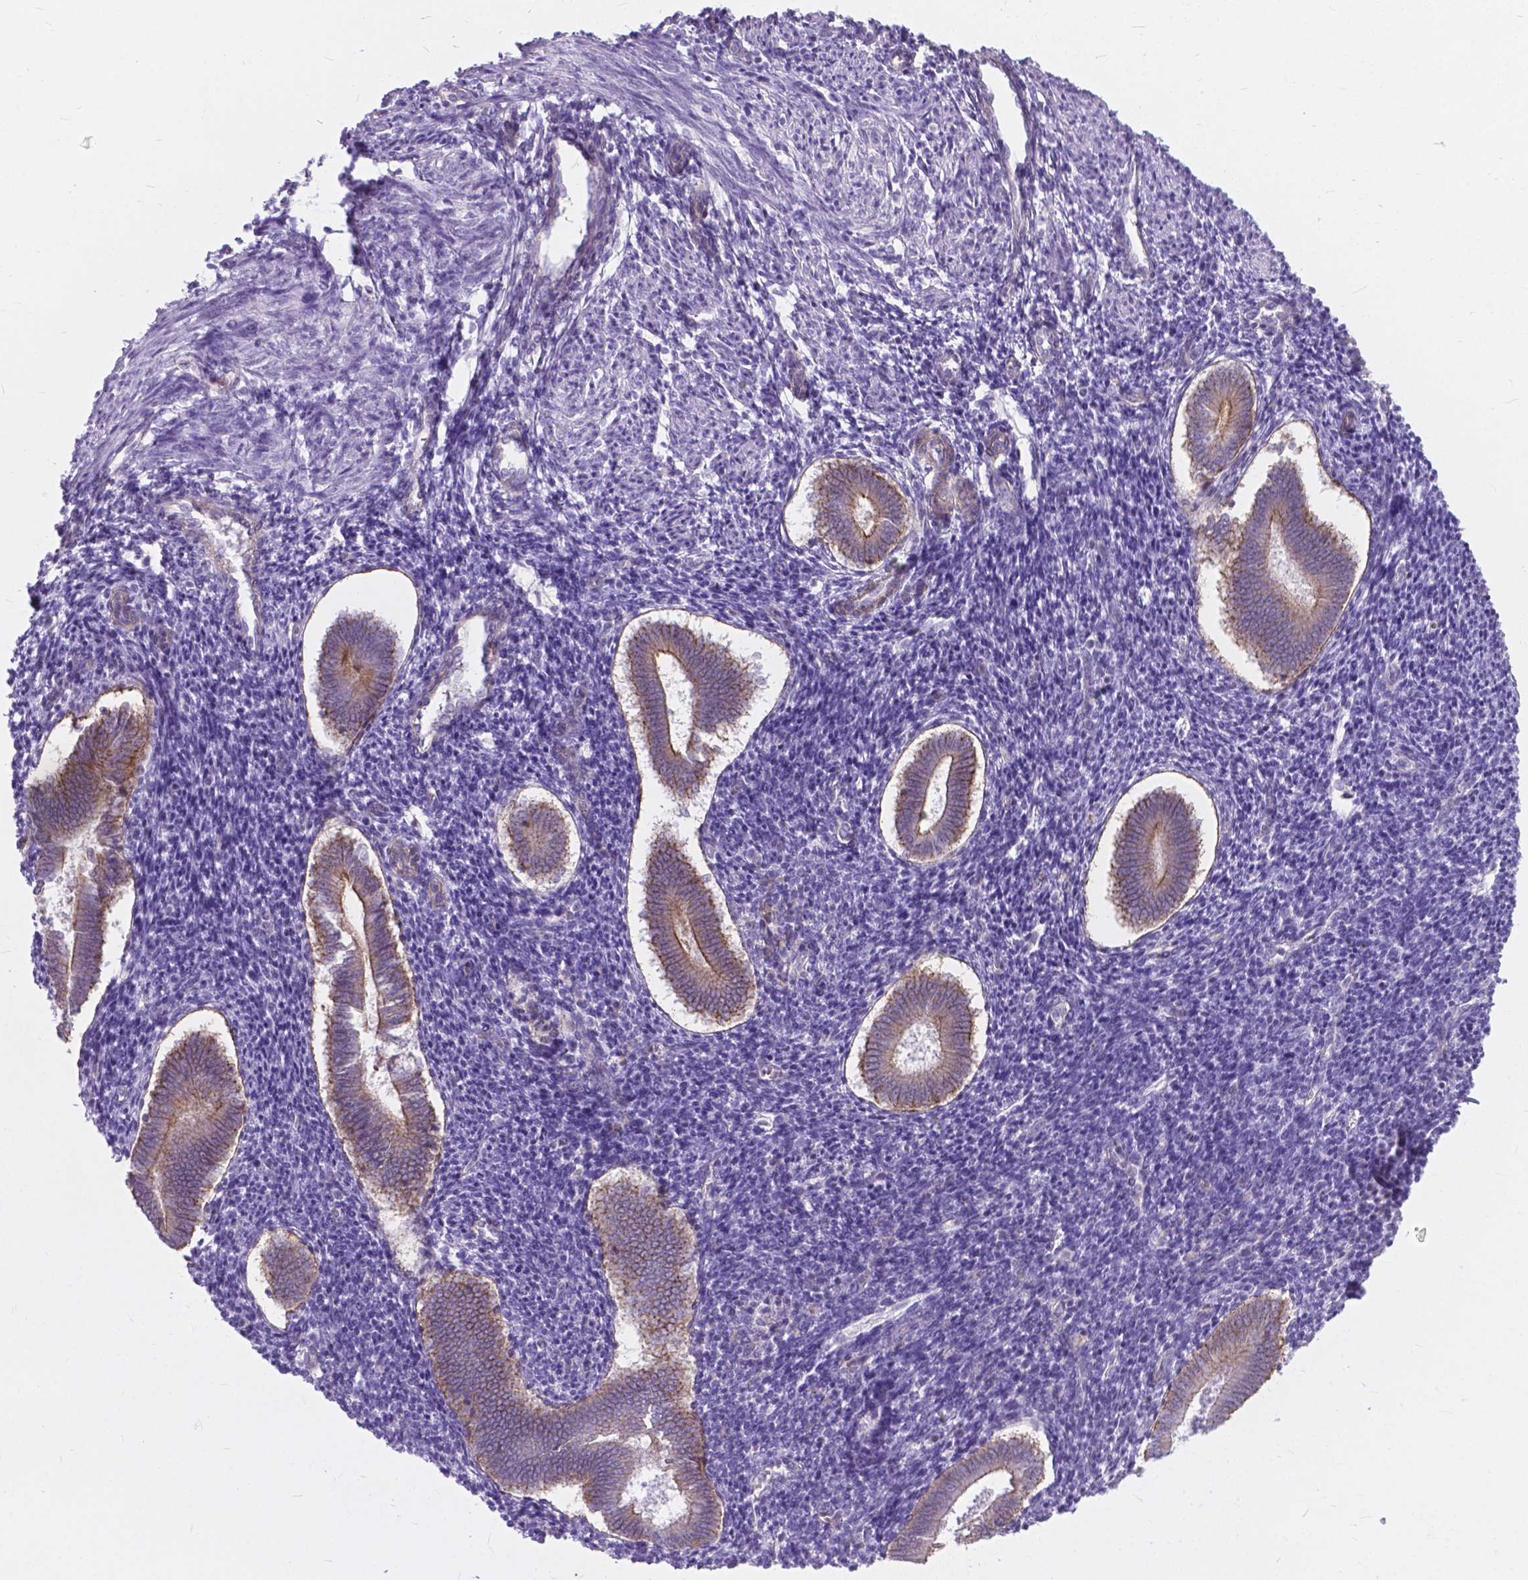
{"staining": {"intensity": "negative", "quantity": "none", "location": "none"}, "tissue": "endometrium", "cell_type": "Cells in endometrial stroma", "image_type": "normal", "snomed": [{"axis": "morphology", "description": "Normal tissue, NOS"}, {"axis": "topography", "description": "Endometrium"}], "caption": "High magnification brightfield microscopy of benign endometrium stained with DAB (brown) and counterstained with hematoxylin (blue): cells in endometrial stroma show no significant staining. The staining was performed using DAB (3,3'-diaminobenzidine) to visualize the protein expression in brown, while the nuclei were stained in blue with hematoxylin (Magnification: 20x).", "gene": "KIAA0040", "patient": {"sex": "female", "age": 25}}